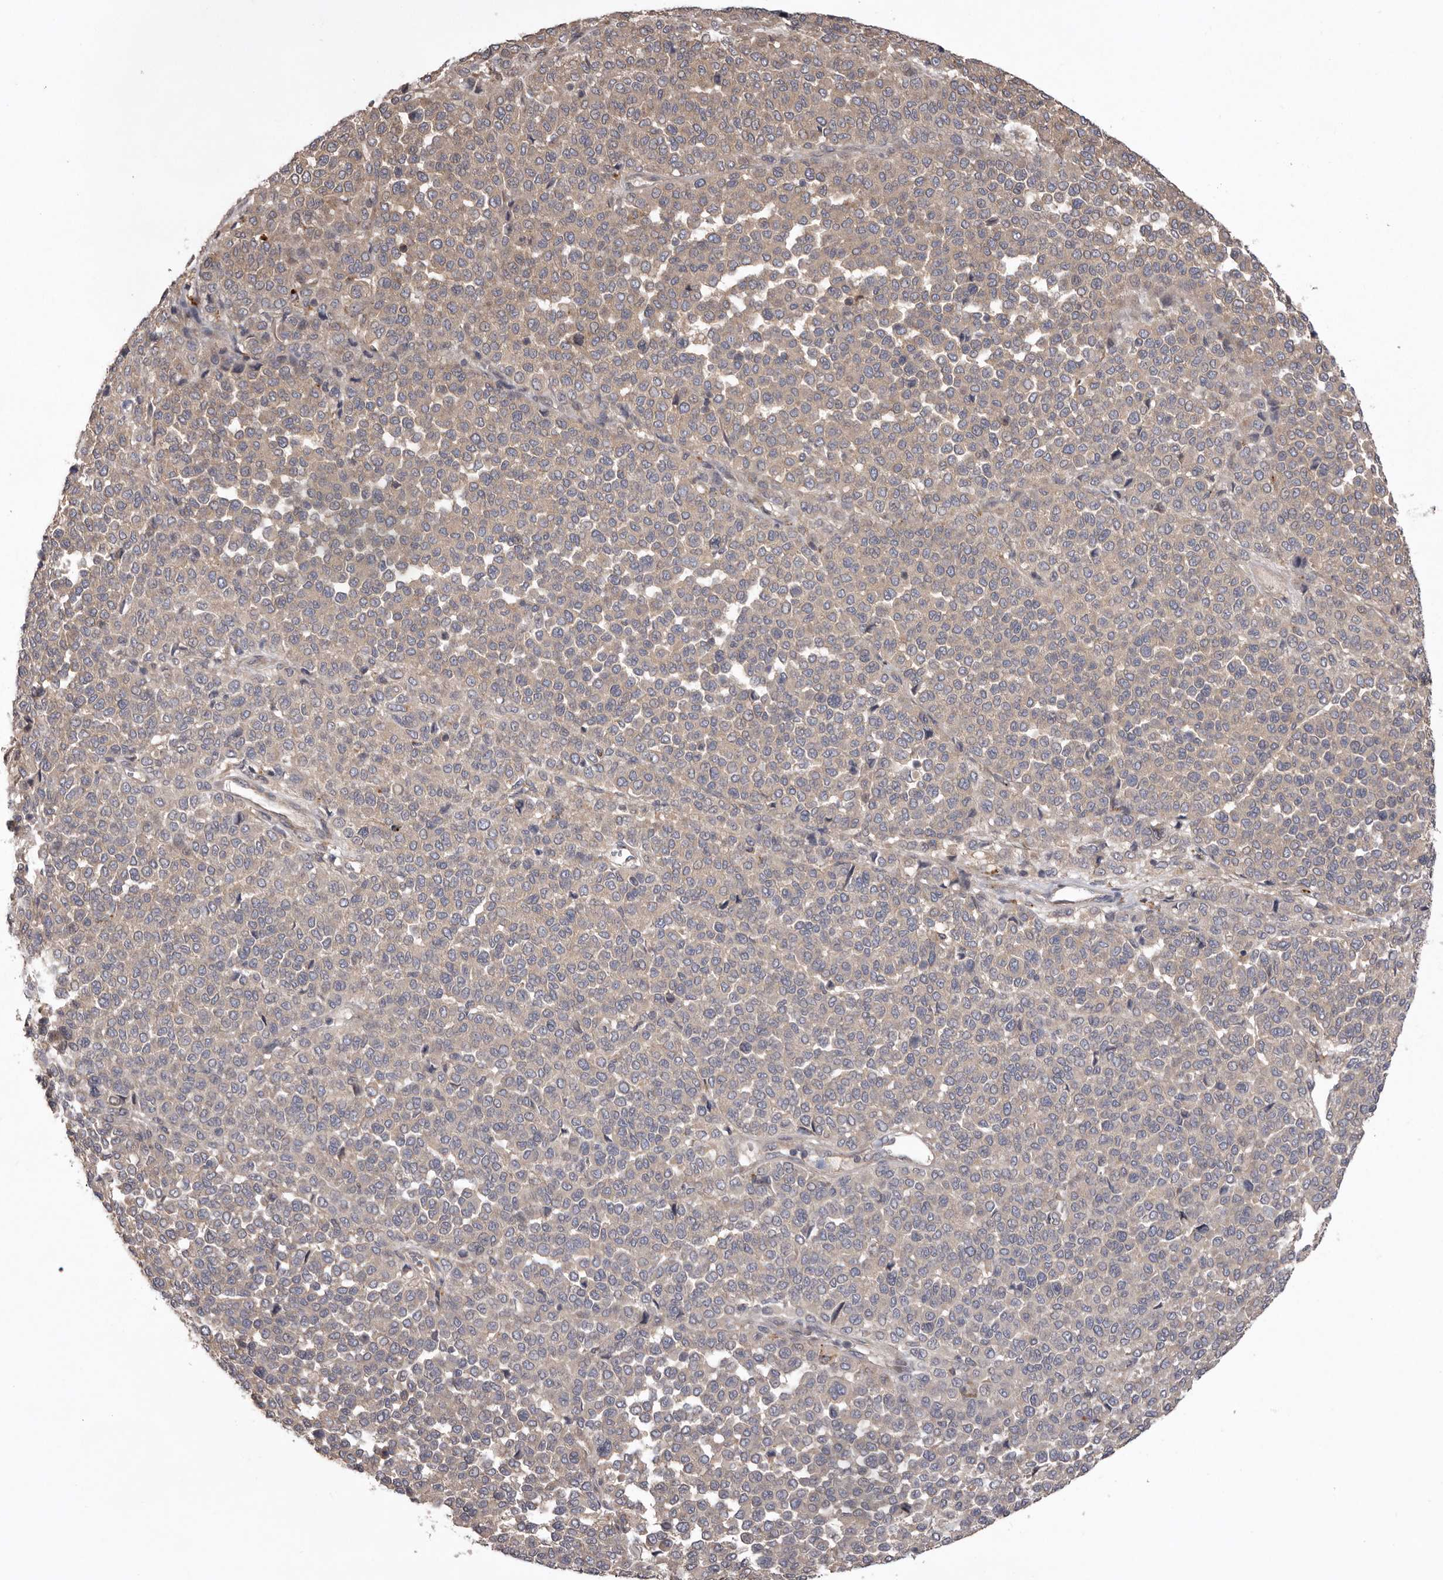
{"staining": {"intensity": "weak", "quantity": "25%-75%", "location": "cytoplasmic/membranous"}, "tissue": "melanoma", "cell_type": "Tumor cells", "image_type": "cancer", "snomed": [{"axis": "morphology", "description": "Malignant melanoma, Metastatic site"}, {"axis": "topography", "description": "Pancreas"}], "caption": "This image shows IHC staining of human melanoma, with low weak cytoplasmic/membranous positivity in about 25%-75% of tumor cells.", "gene": "WDR47", "patient": {"sex": "female", "age": 30}}